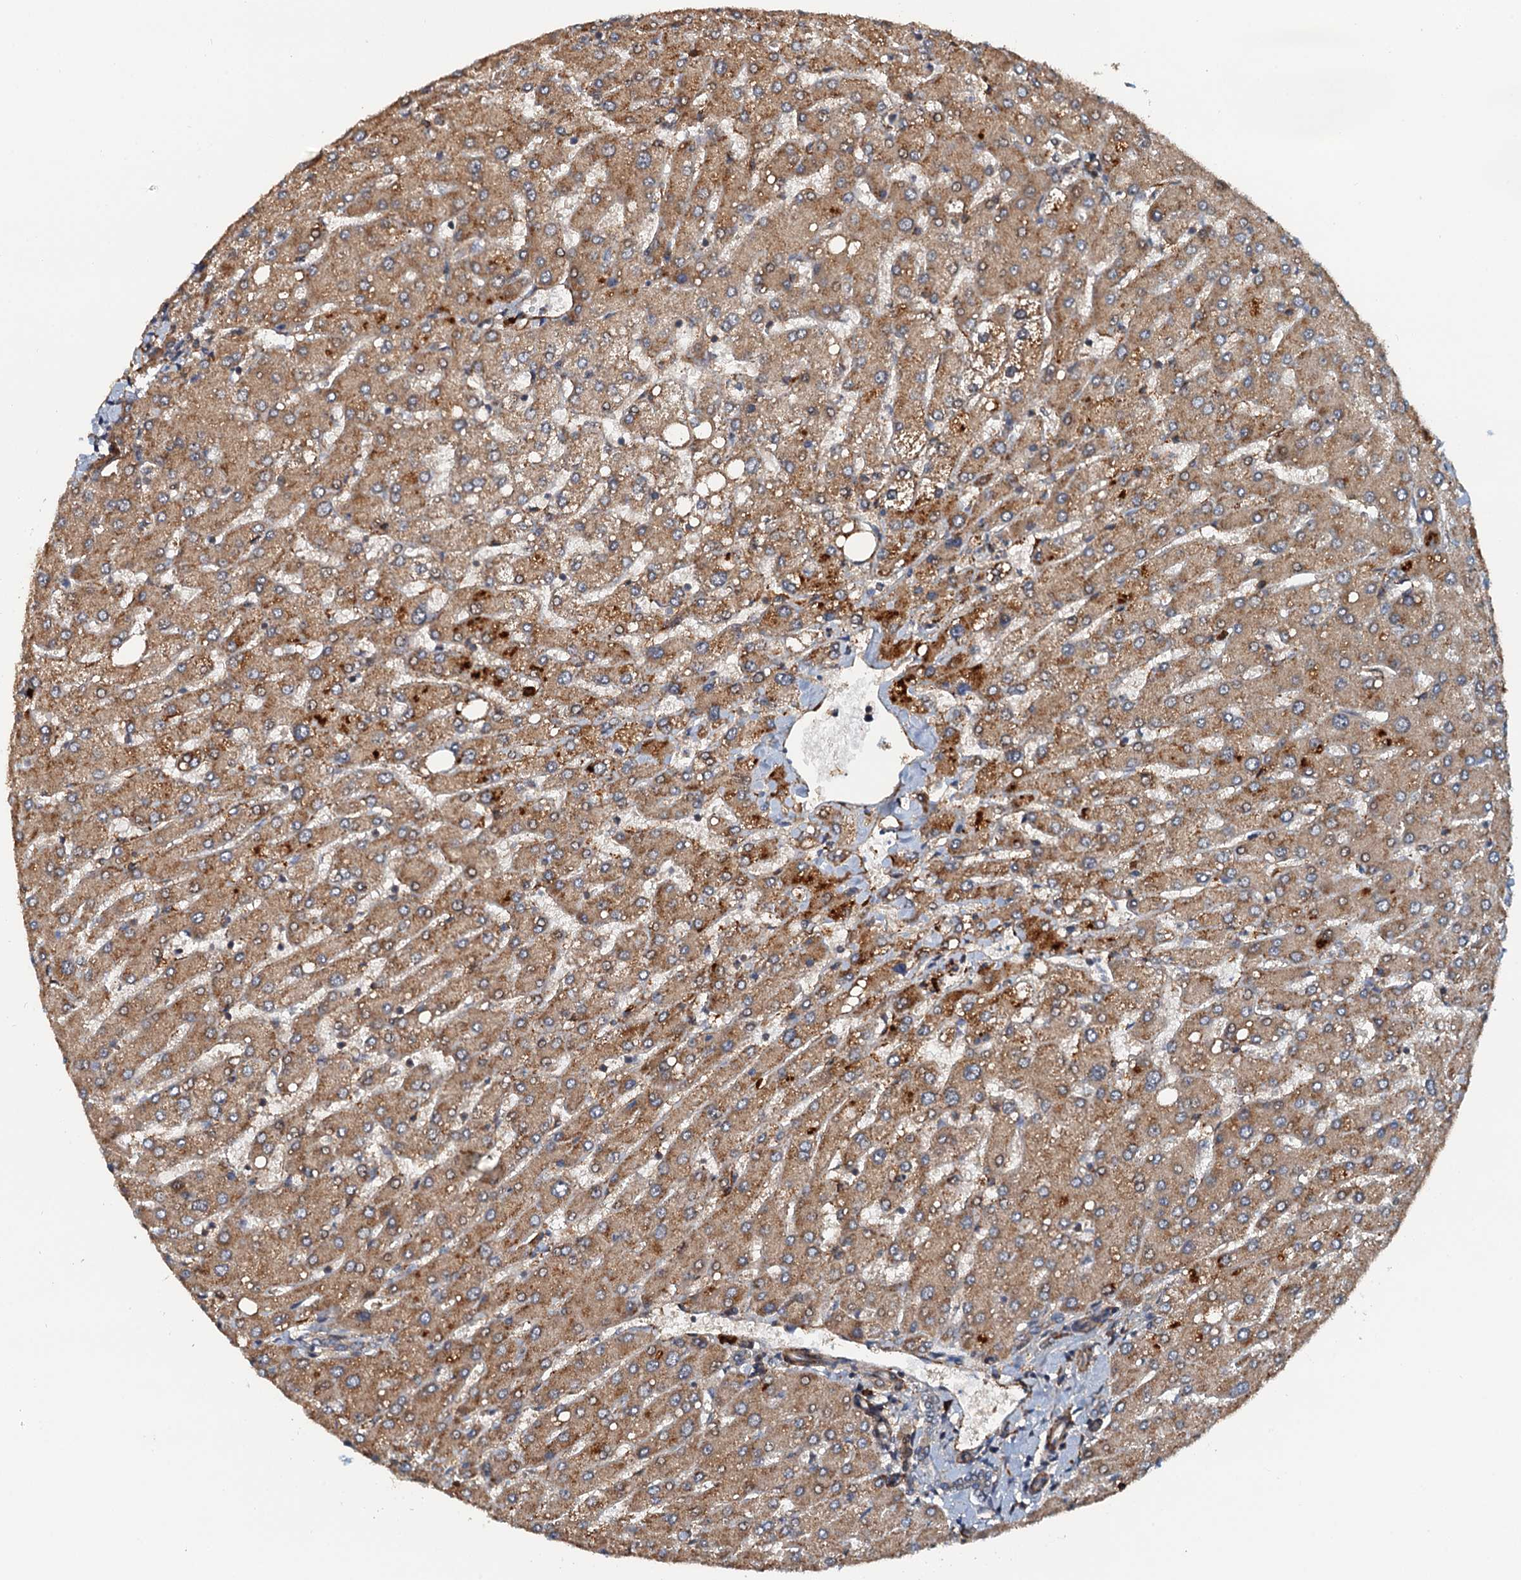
{"staining": {"intensity": "weak", "quantity": ">75%", "location": "cytoplasmic/membranous"}, "tissue": "liver", "cell_type": "Cholangiocytes", "image_type": "normal", "snomed": [{"axis": "morphology", "description": "Normal tissue, NOS"}, {"axis": "topography", "description": "Liver"}], "caption": "IHC of normal human liver demonstrates low levels of weak cytoplasmic/membranous expression in about >75% of cholangiocytes. (Brightfield microscopy of DAB IHC at high magnification).", "gene": "AAGAB", "patient": {"sex": "male", "age": 55}}